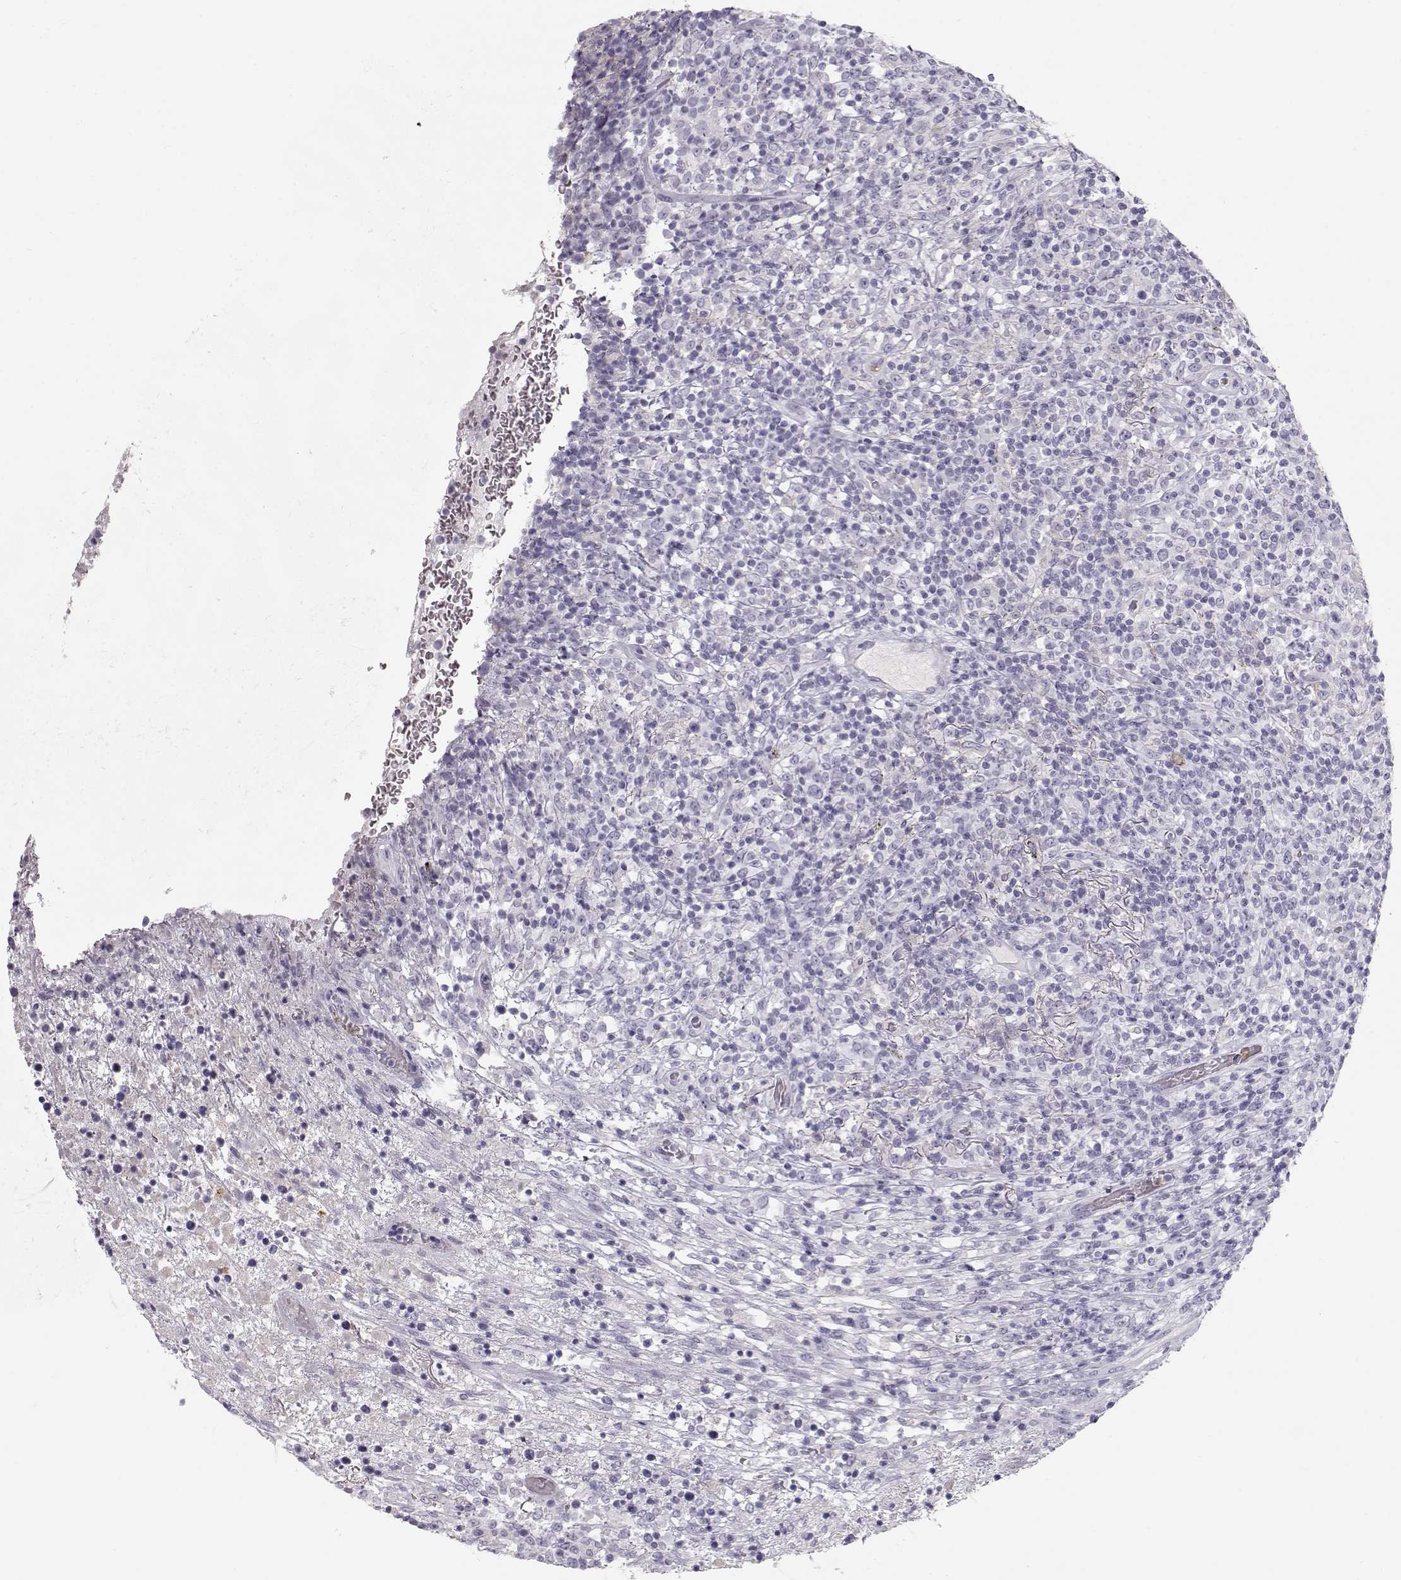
{"staining": {"intensity": "negative", "quantity": "none", "location": "none"}, "tissue": "lymphoma", "cell_type": "Tumor cells", "image_type": "cancer", "snomed": [{"axis": "morphology", "description": "Malignant lymphoma, non-Hodgkin's type, High grade"}, {"axis": "topography", "description": "Lung"}], "caption": "DAB (3,3'-diaminobenzidine) immunohistochemical staining of human malignant lymphoma, non-Hodgkin's type (high-grade) exhibits no significant positivity in tumor cells. (DAB IHC visualized using brightfield microscopy, high magnification).", "gene": "MIP", "patient": {"sex": "male", "age": 79}}